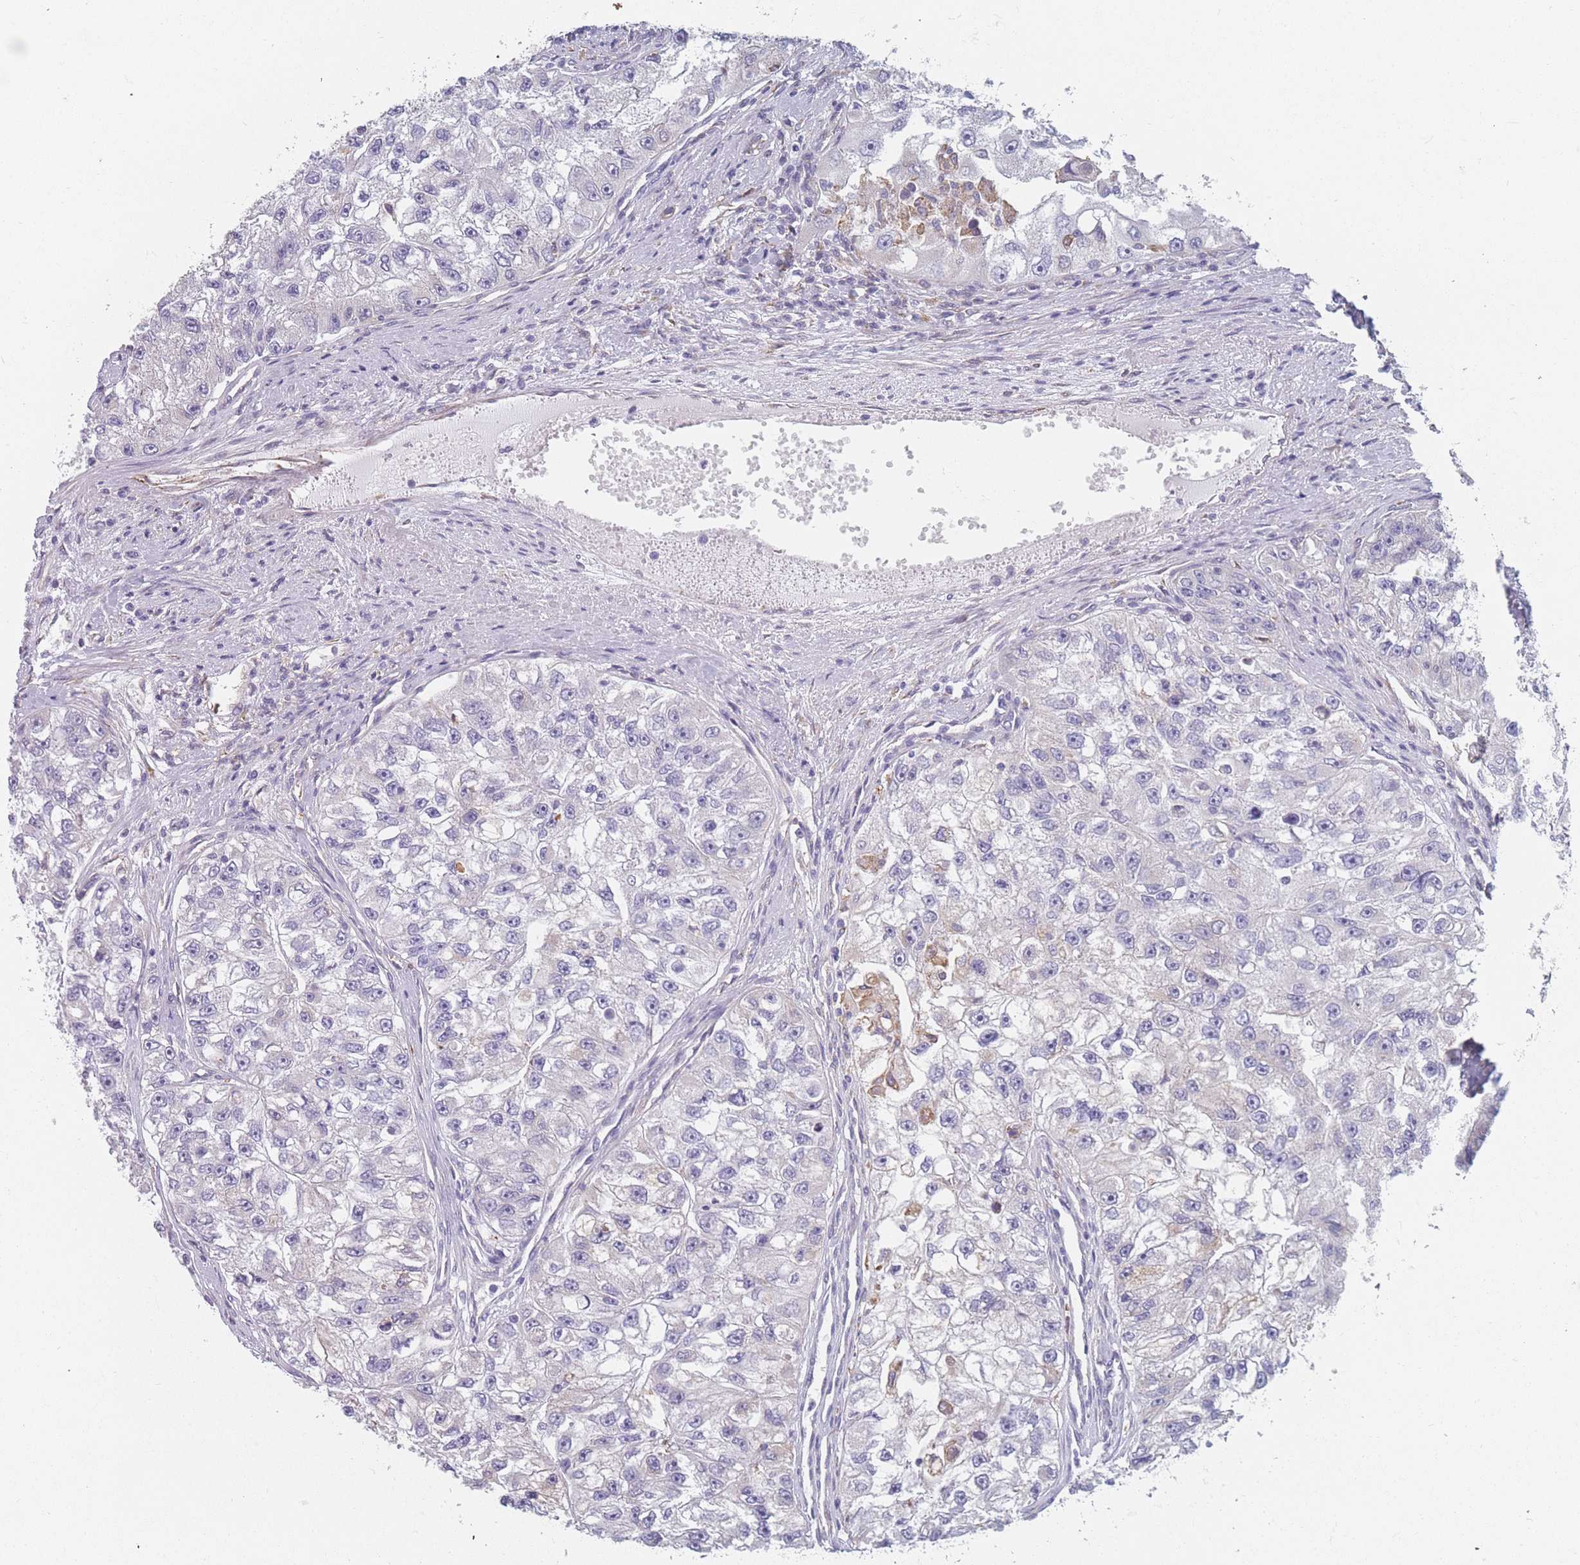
{"staining": {"intensity": "negative", "quantity": "none", "location": "none"}, "tissue": "renal cancer", "cell_type": "Tumor cells", "image_type": "cancer", "snomed": [{"axis": "morphology", "description": "Adenocarcinoma, NOS"}, {"axis": "topography", "description": "Kidney"}], "caption": "DAB (3,3'-diaminobenzidine) immunohistochemical staining of renal adenocarcinoma exhibits no significant positivity in tumor cells.", "gene": "OR7C2", "patient": {"sex": "male", "age": 63}}